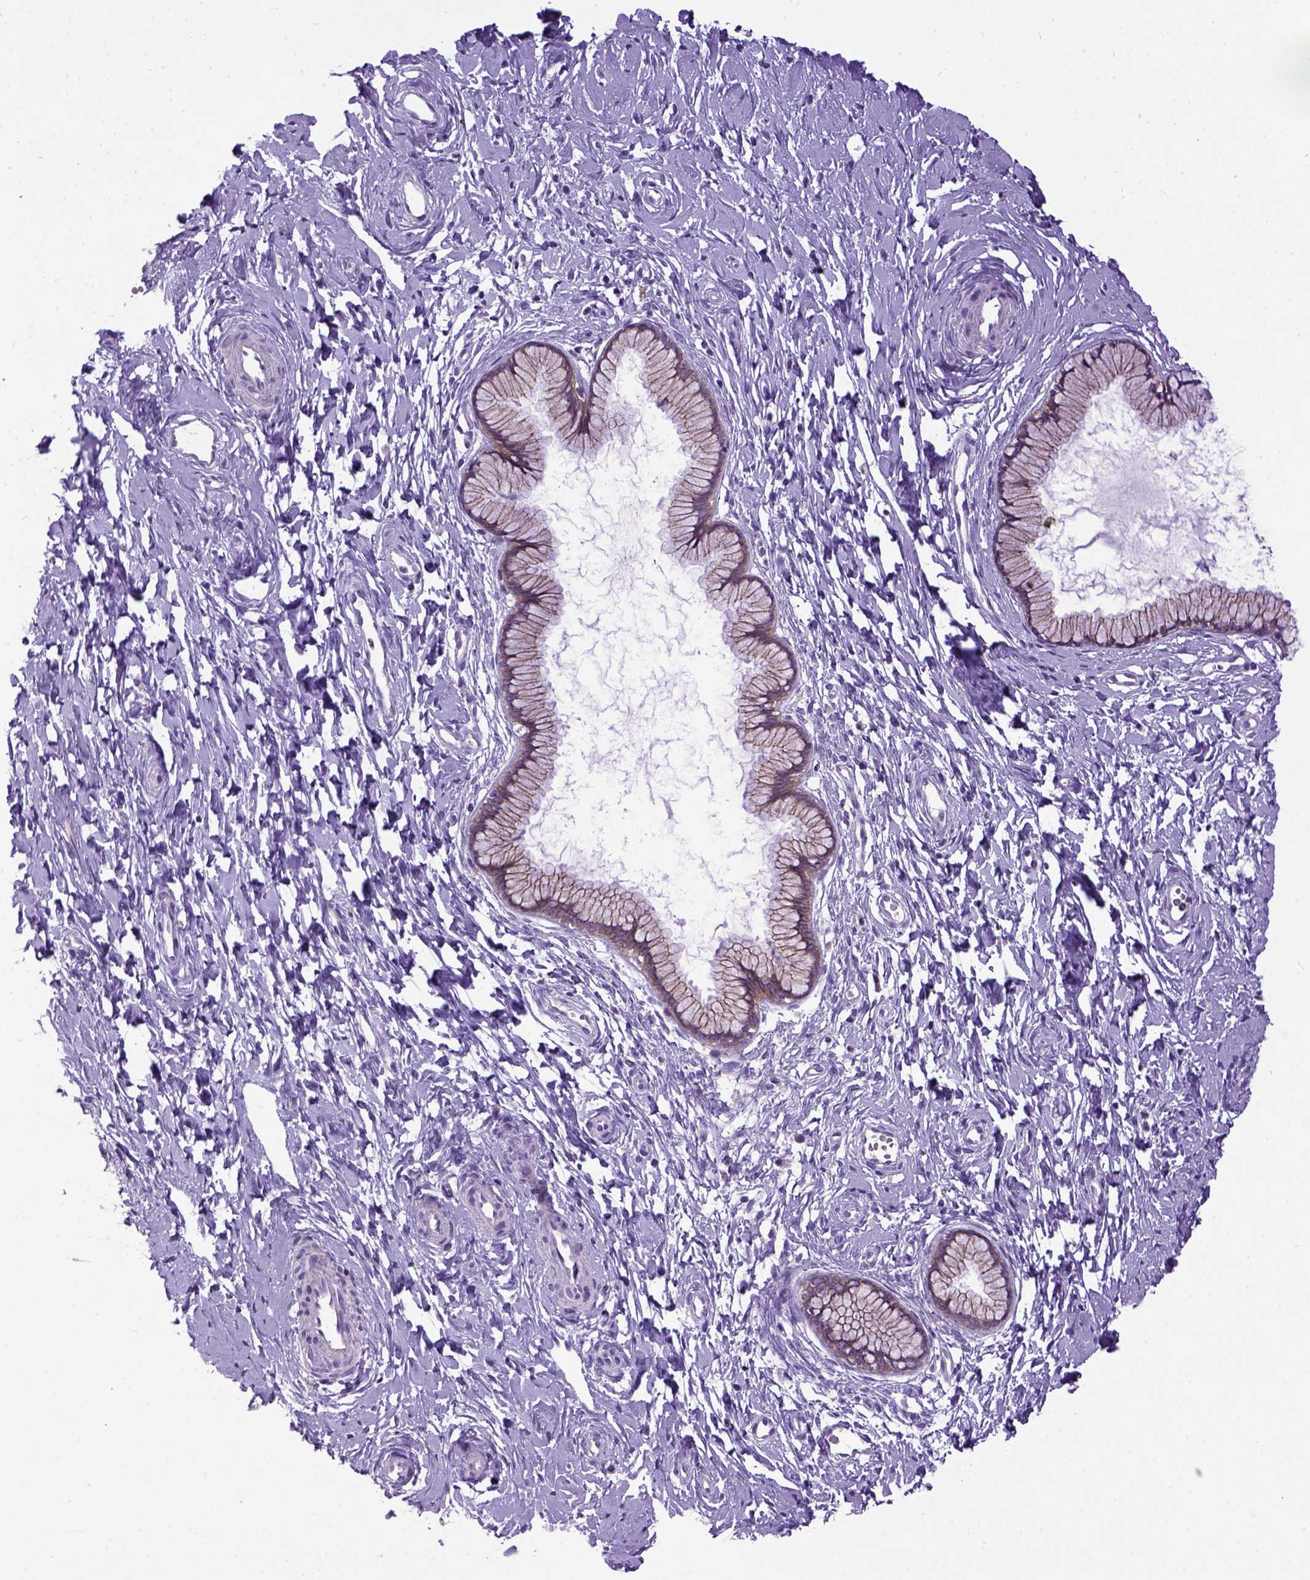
{"staining": {"intensity": "moderate", "quantity": ">75%", "location": "cytoplasmic/membranous"}, "tissue": "cervix", "cell_type": "Glandular cells", "image_type": "normal", "snomed": [{"axis": "morphology", "description": "Normal tissue, NOS"}, {"axis": "topography", "description": "Cervix"}], "caption": "Immunohistochemical staining of unremarkable human cervix shows medium levels of moderate cytoplasmic/membranous positivity in about >75% of glandular cells. The staining was performed using DAB to visualize the protein expression in brown, while the nuclei were stained in blue with hematoxylin (Magnification: 20x).", "gene": "CDH1", "patient": {"sex": "female", "age": 40}}